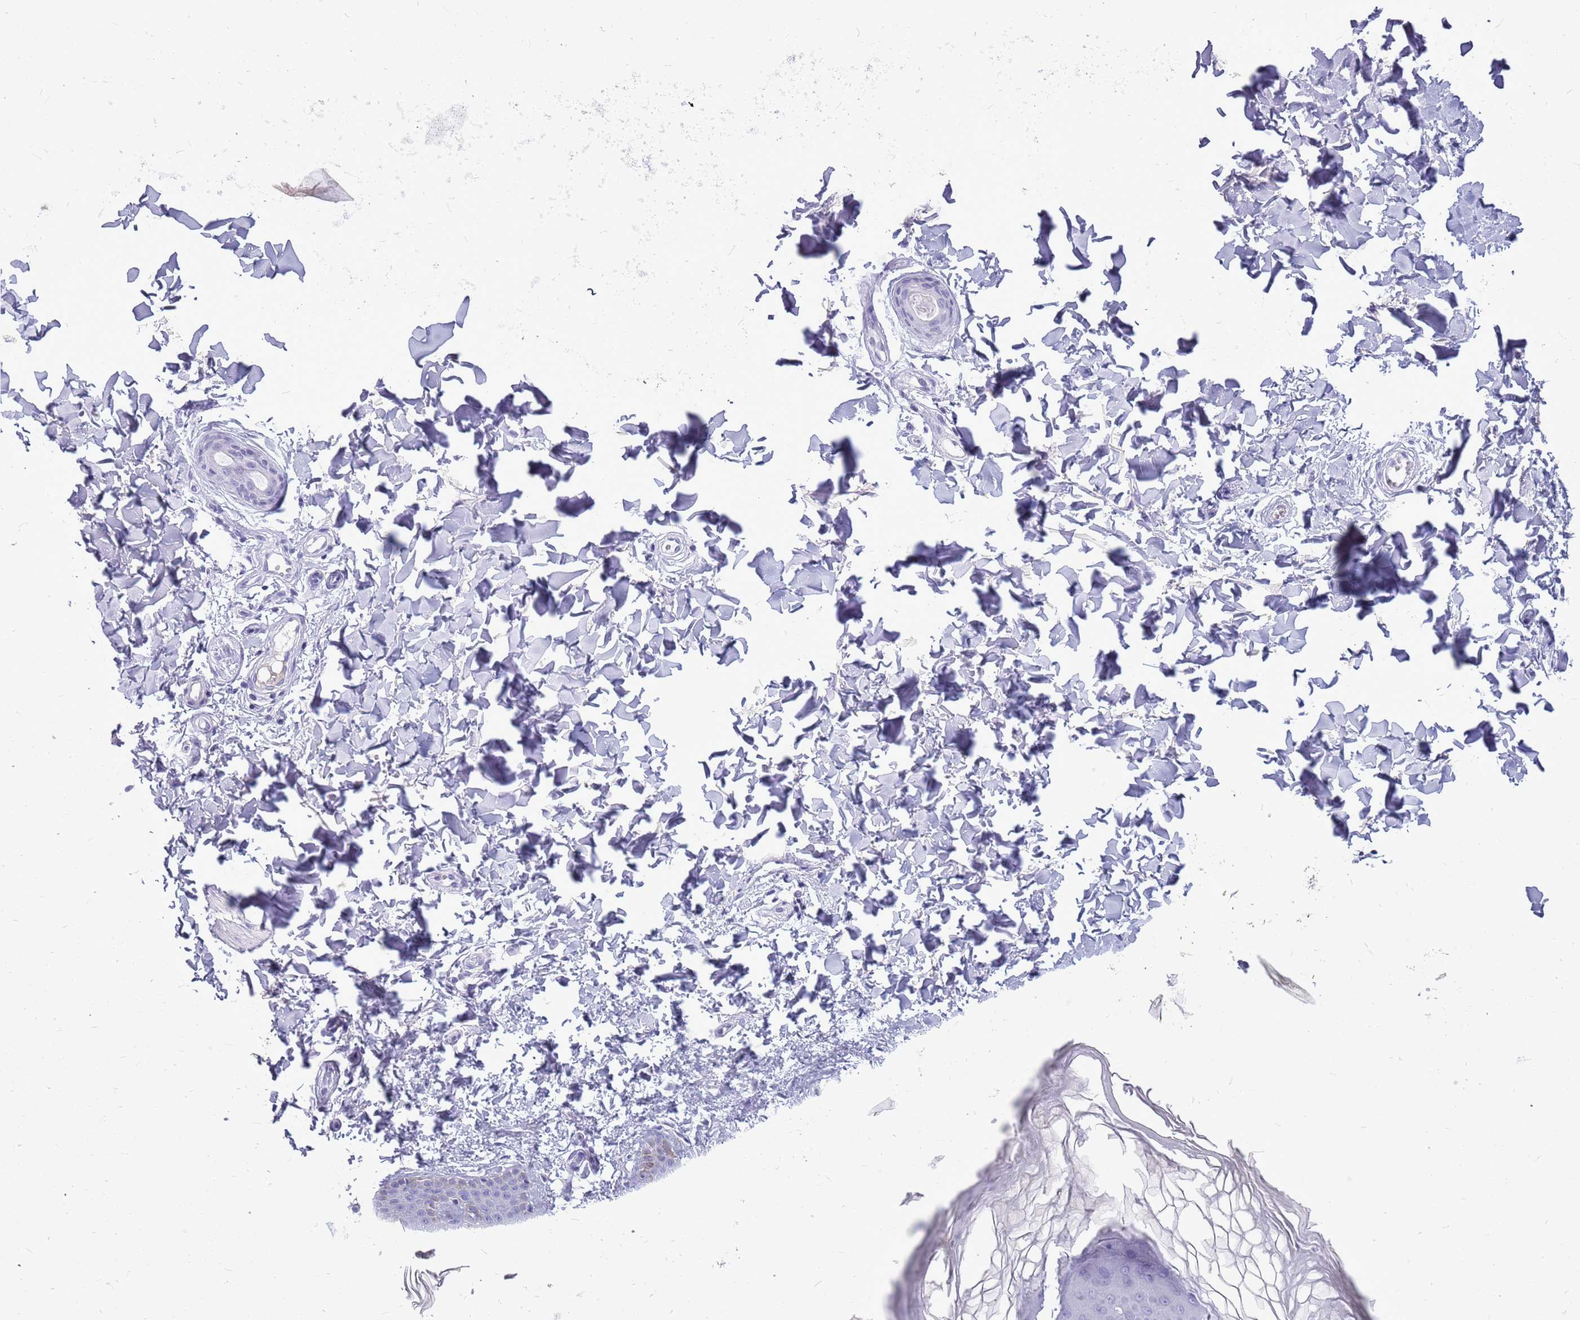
{"staining": {"intensity": "negative", "quantity": "none", "location": "none"}, "tissue": "skin", "cell_type": "Fibroblasts", "image_type": "normal", "snomed": [{"axis": "morphology", "description": "Normal tissue, NOS"}, {"axis": "topography", "description": "Skin"}], "caption": "The photomicrograph demonstrates no significant staining in fibroblasts of skin.", "gene": "ZNF425", "patient": {"sex": "male", "age": 36}}